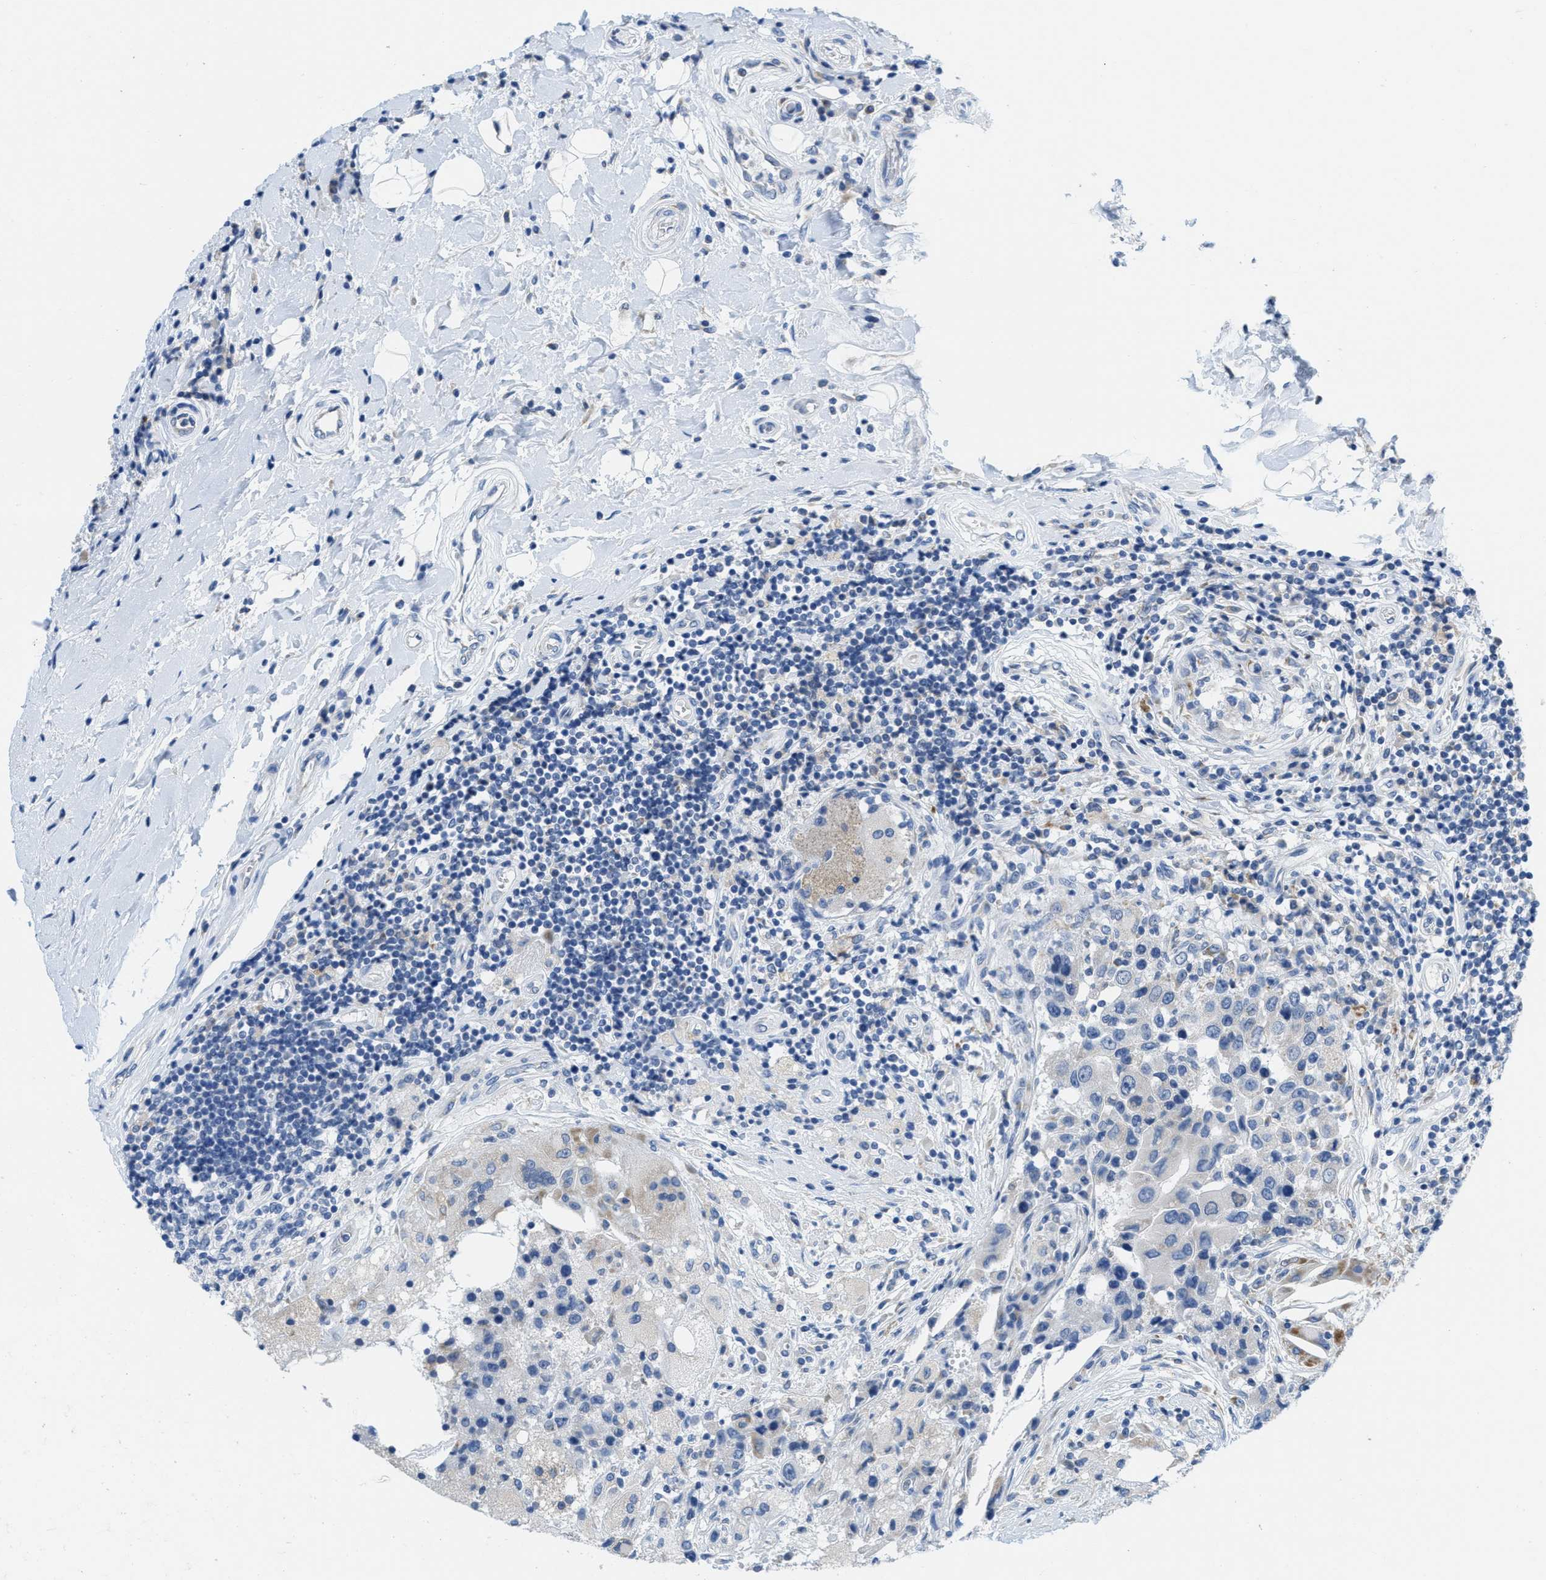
{"staining": {"intensity": "negative", "quantity": "none", "location": "none"}, "tissue": "breast cancer", "cell_type": "Tumor cells", "image_type": "cancer", "snomed": [{"axis": "morphology", "description": "Duct carcinoma"}, {"axis": "topography", "description": "Breast"}], "caption": "Immunohistochemical staining of human breast cancer reveals no significant expression in tumor cells.", "gene": "PTDSS1", "patient": {"sex": "female", "age": 27}}